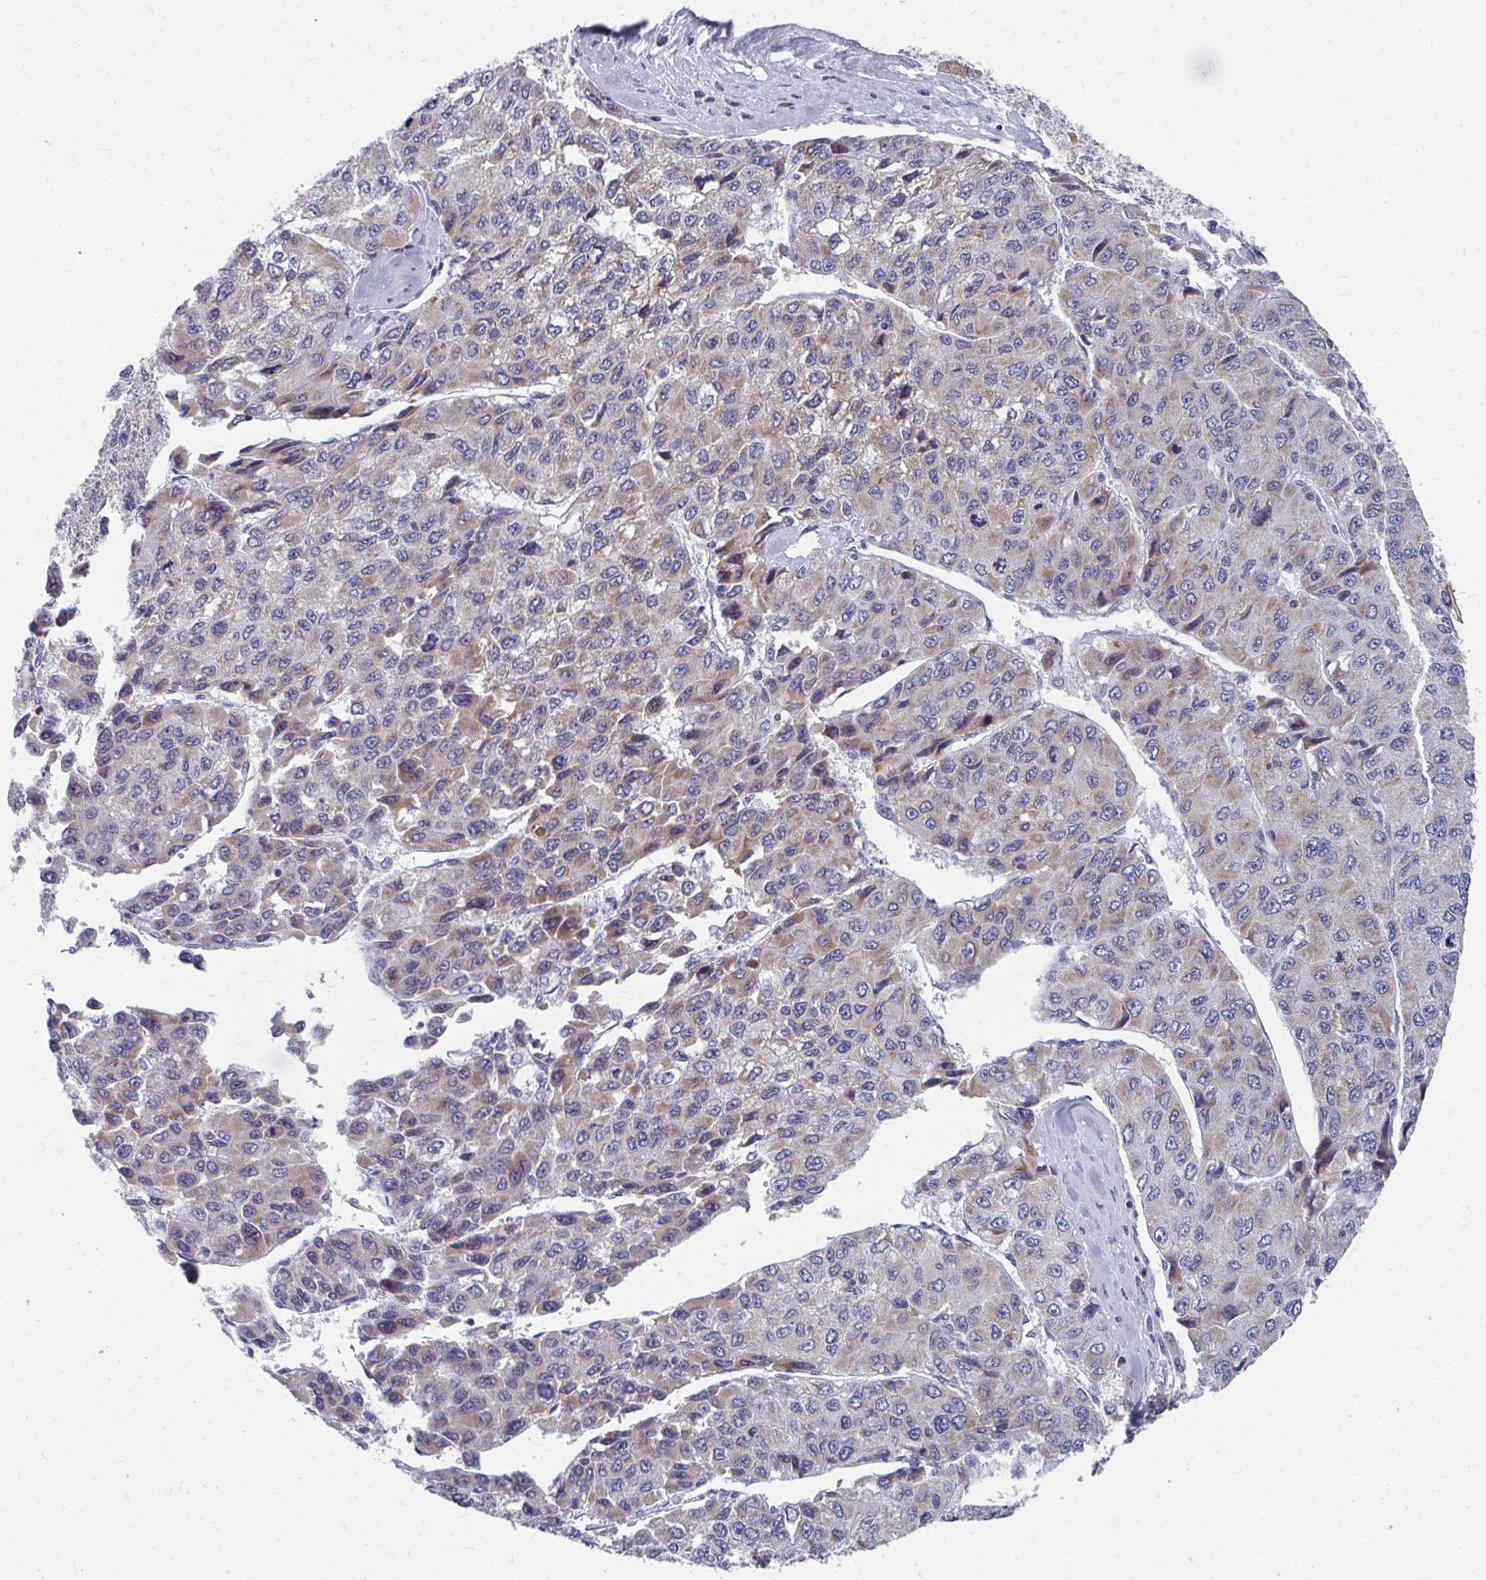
{"staining": {"intensity": "moderate", "quantity": "<25%", "location": "cytoplasmic/membranous"}, "tissue": "liver cancer", "cell_type": "Tumor cells", "image_type": "cancer", "snomed": [{"axis": "morphology", "description": "Carcinoma, Hepatocellular, NOS"}, {"axis": "topography", "description": "Liver"}], "caption": "Immunohistochemistry photomicrograph of neoplastic tissue: human hepatocellular carcinoma (liver) stained using immunohistochemistry exhibits low levels of moderate protein expression localized specifically in the cytoplasmic/membranous of tumor cells, appearing as a cytoplasmic/membranous brown color.", "gene": "PEX3", "patient": {"sex": "female", "age": 66}}